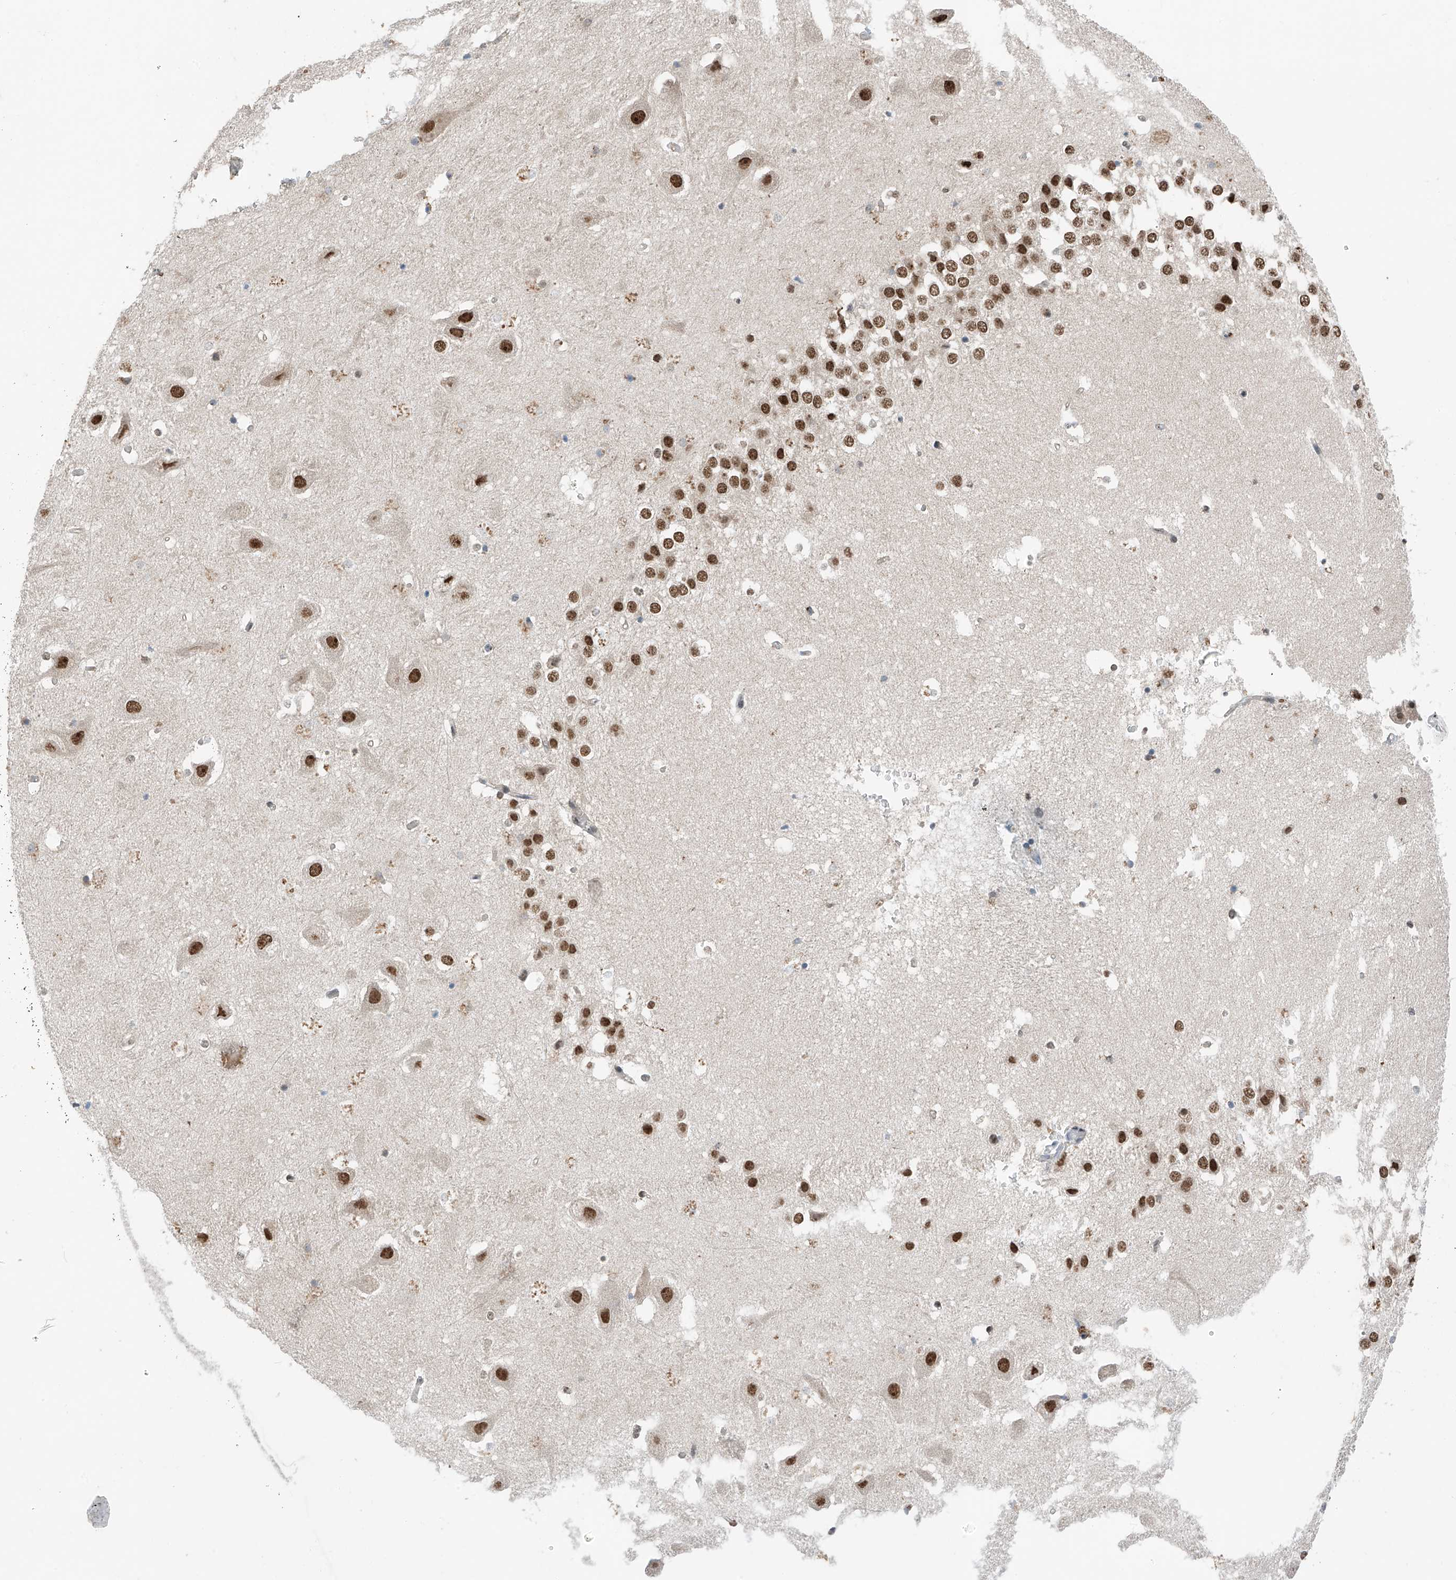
{"staining": {"intensity": "moderate", "quantity": "25%-75%", "location": "nuclear"}, "tissue": "hippocampus", "cell_type": "Glial cells", "image_type": "normal", "snomed": [{"axis": "morphology", "description": "Normal tissue, NOS"}, {"axis": "topography", "description": "Hippocampus"}], "caption": "Protein expression analysis of unremarkable hippocampus displays moderate nuclear expression in approximately 25%-75% of glial cells.", "gene": "RPAIN", "patient": {"sex": "female", "age": 52}}